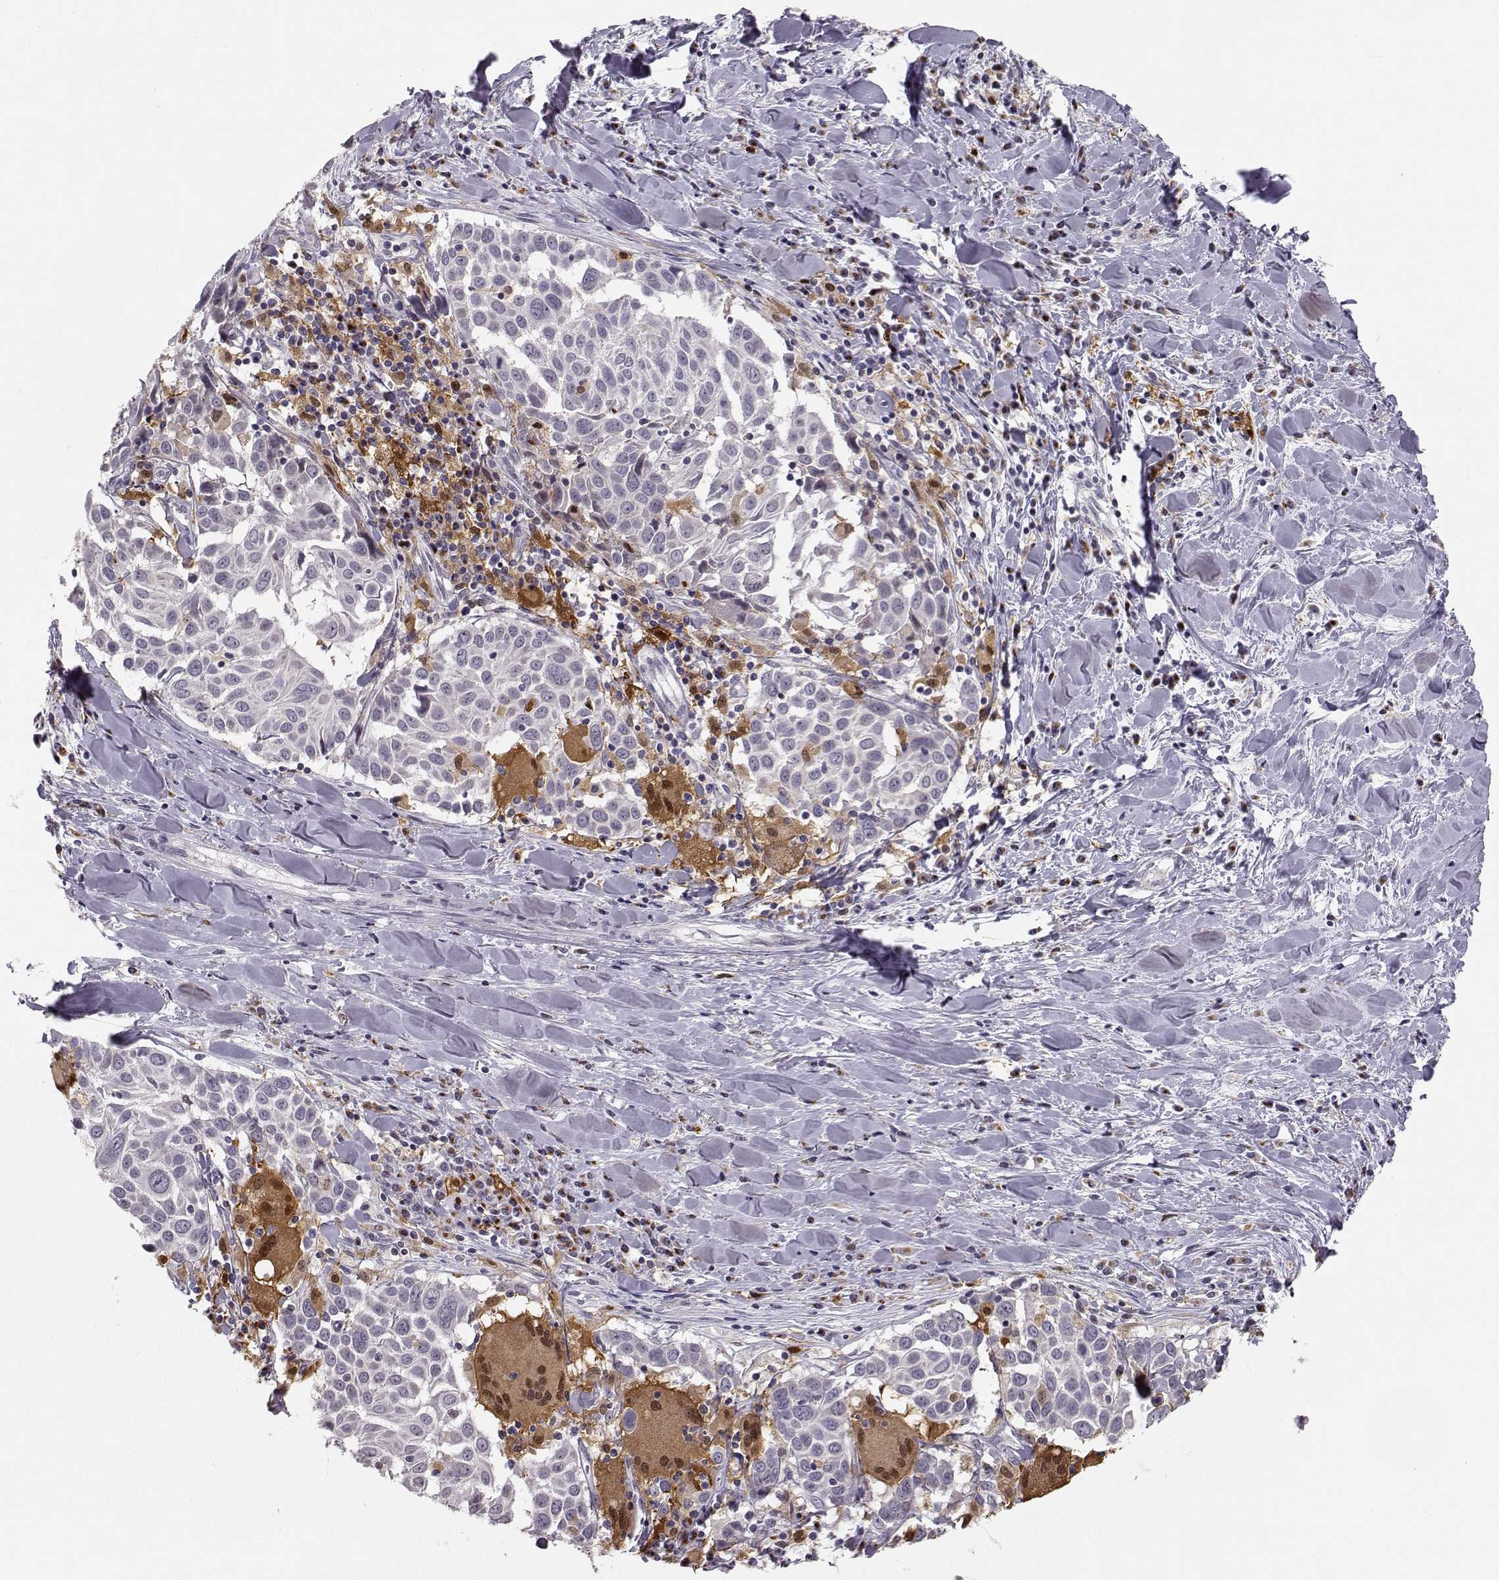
{"staining": {"intensity": "negative", "quantity": "none", "location": "none"}, "tissue": "lung cancer", "cell_type": "Tumor cells", "image_type": "cancer", "snomed": [{"axis": "morphology", "description": "Squamous cell carcinoma, NOS"}, {"axis": "topography", "description": "Lung"}], "caption": "DAB (3,3'-diaminobenzidine) immunohistochemical staining of human squamous cell carcinoma (lung) displays no significant staining in tumor cells.", "gene": "HTR7", "patient": {"sex": "male", "age": 57}}